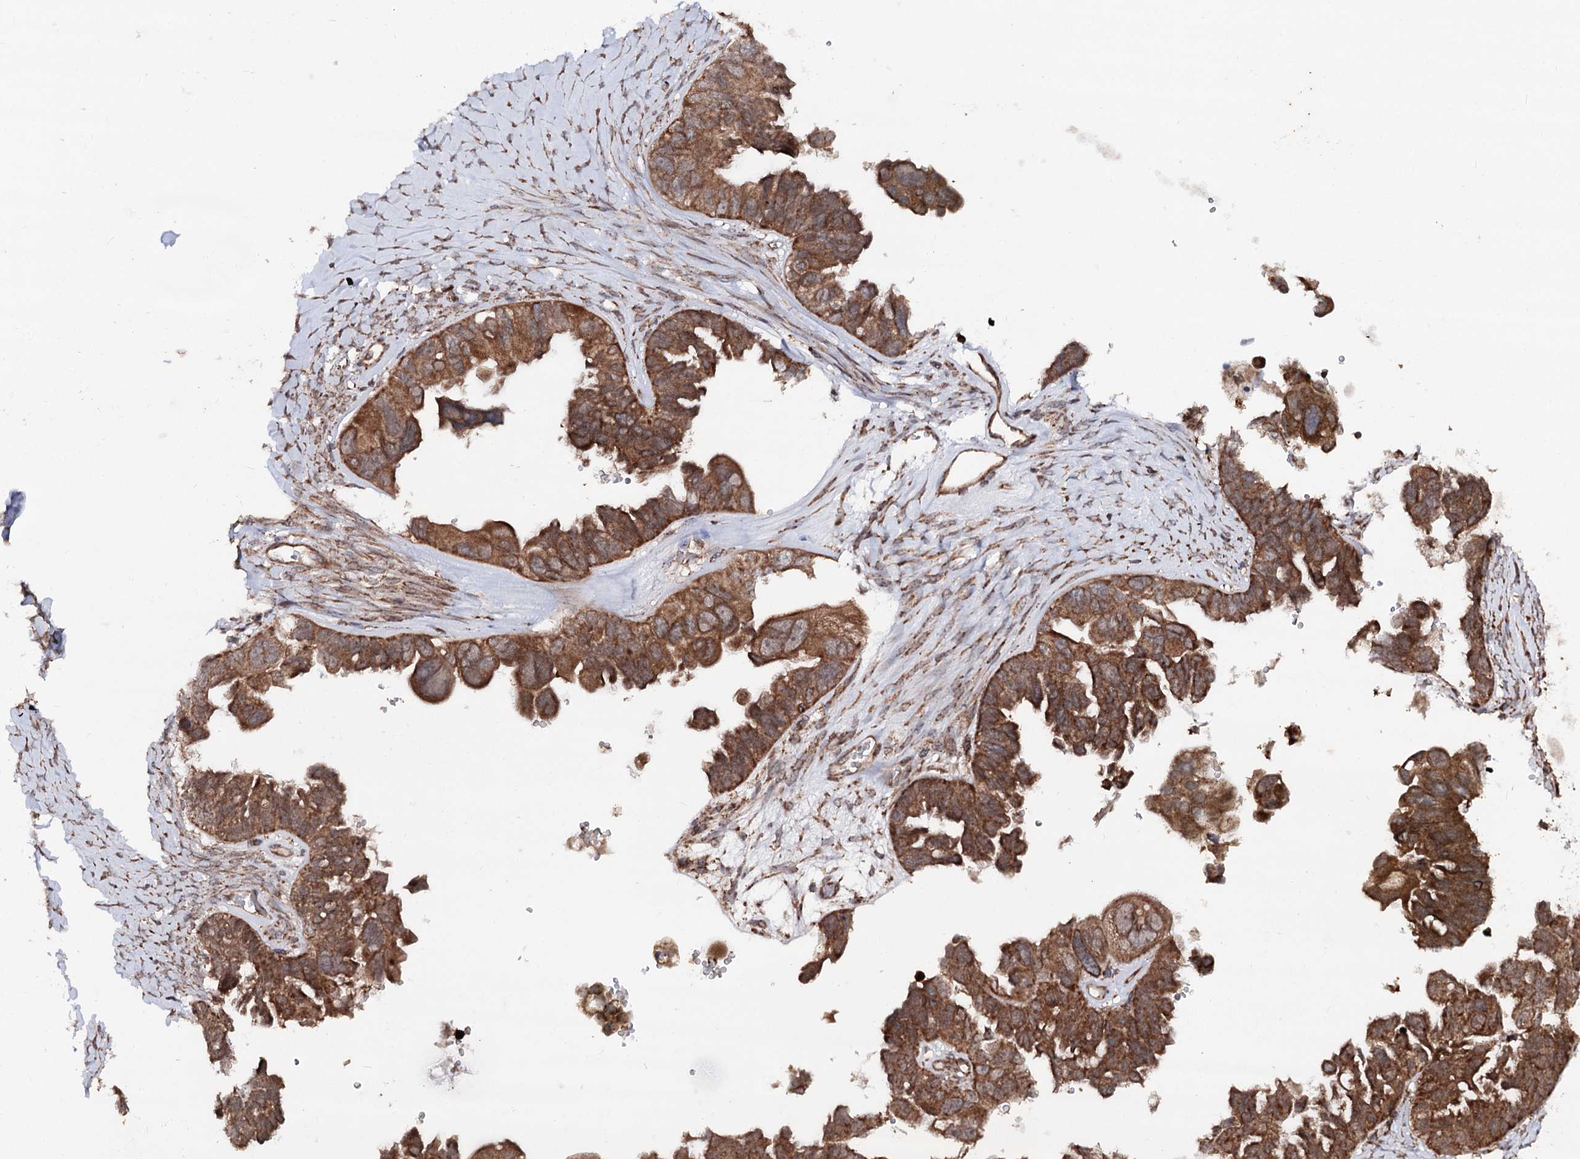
{"staining": {"intensity": "strong", "quantity": ">75%", "location": "cytoplasmic/membranous"}, "tissue": "ovarian cancer", "cell_type": "Tumor cells", "image_type": "cancer", "snomed": [{"axis": "morphology", "description": "Cystadenocarcinoma, serous, NOS"}, {"axis": "topography", "description": "Ovary"}], "caption": "Ovarian cancer (serous cystadenocarcinoma) tissue displays strong cytoplasmic/membranous positivity in about >75% of tumor cells", "gene": "FGFR1OP2", "patient": {"sex": "female", "age": 79}}